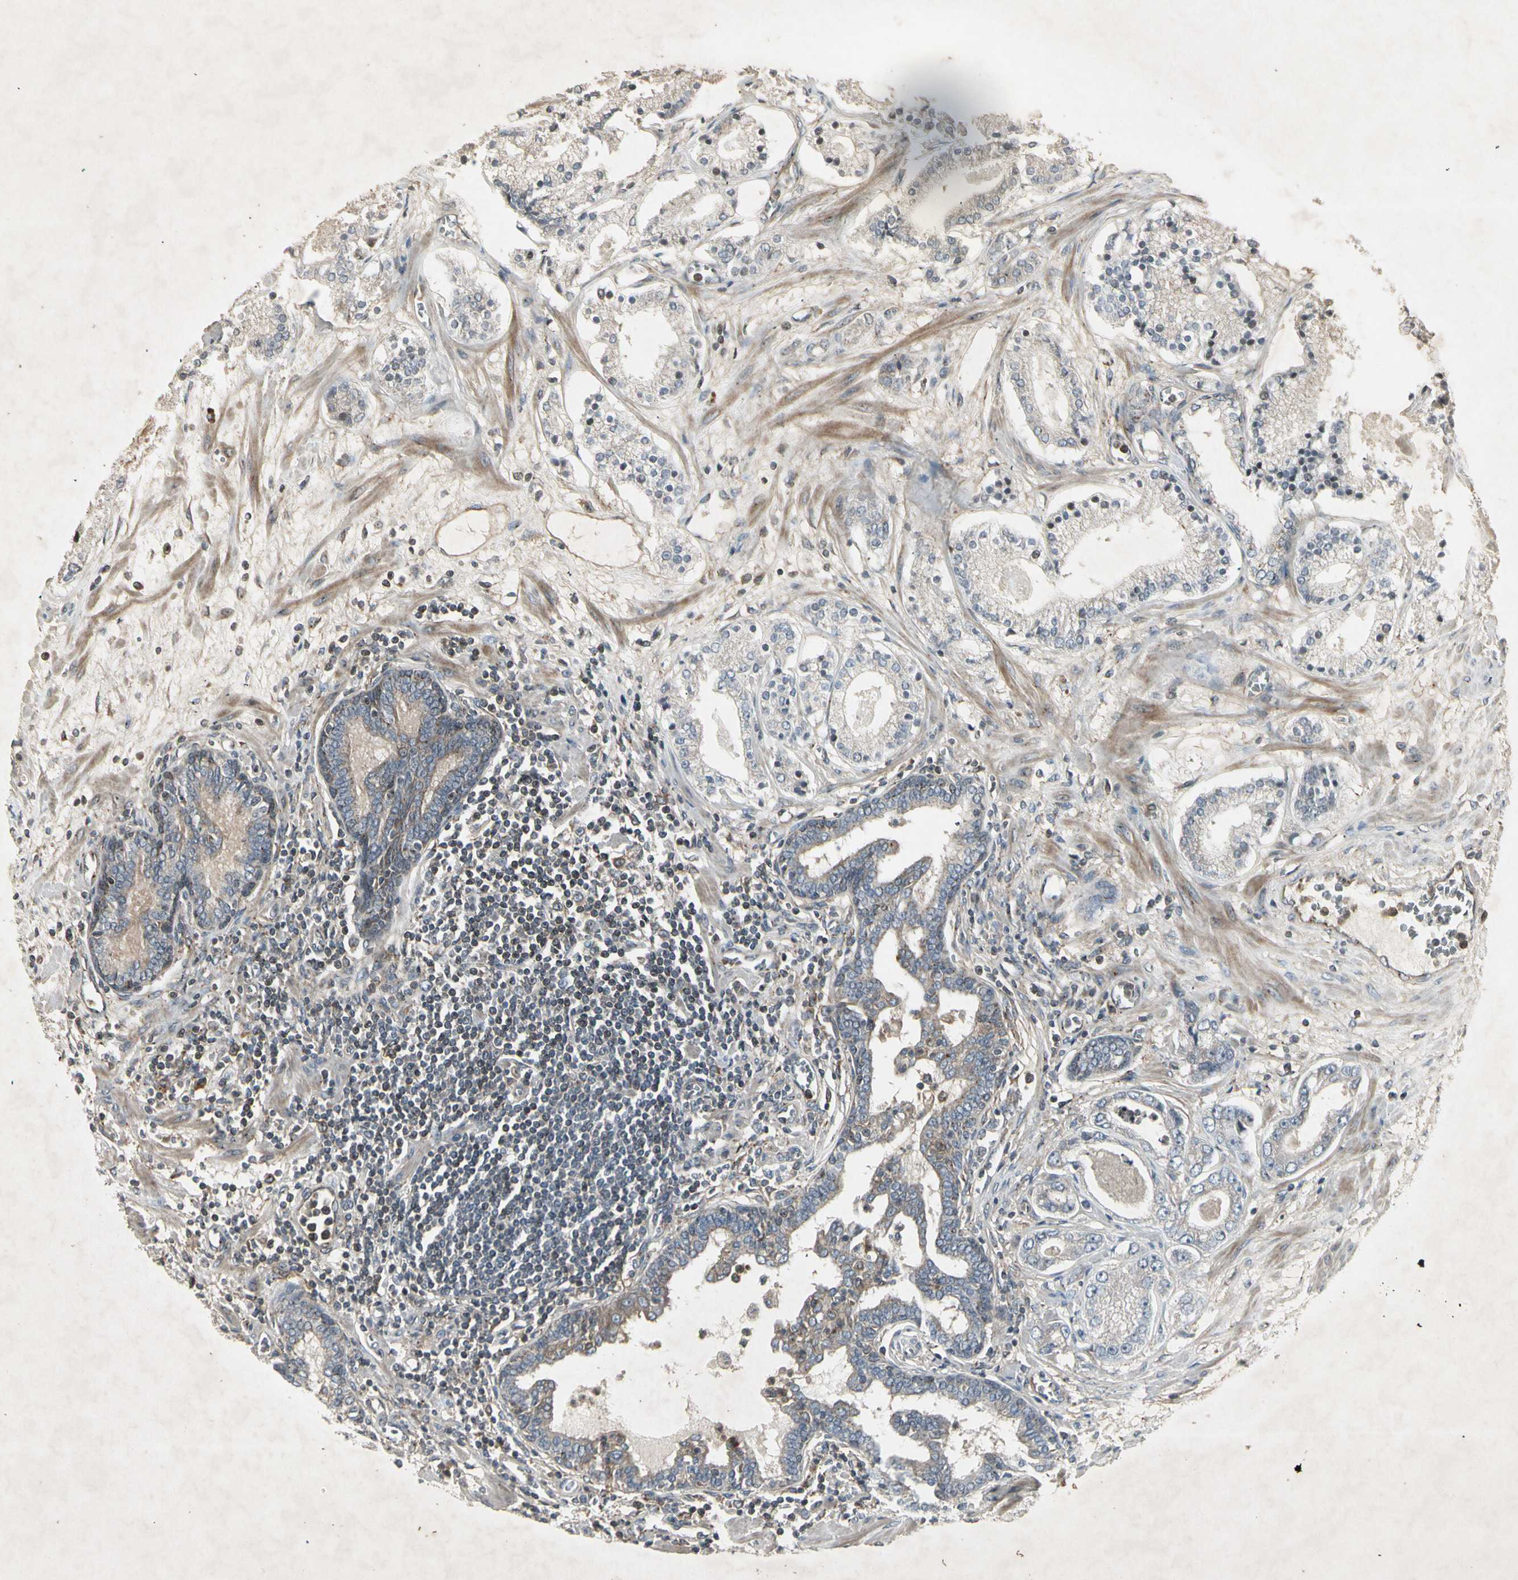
{"staining": {"intensity": "weak", "quantity": ">75%", "location": "cytoplasmic/membranous"}, "tissue": "prostate cancer", "cell_type": "Tumor cells", "image_type": "cancer", "snomed": [{"axis": "morphology", "description": "Adenocarcinoma, Low grade"}, {"axis": "topography", "description": "Prostate"}], "caption": "This is an image of immunohistochemistry staining of prostate low-grade adenocarcinoma, which shows weak positivity in the cytoplasmic/membranous of tumor cells.", "gene": "TEK", "patient": {"sex": "male", "age": 59}}